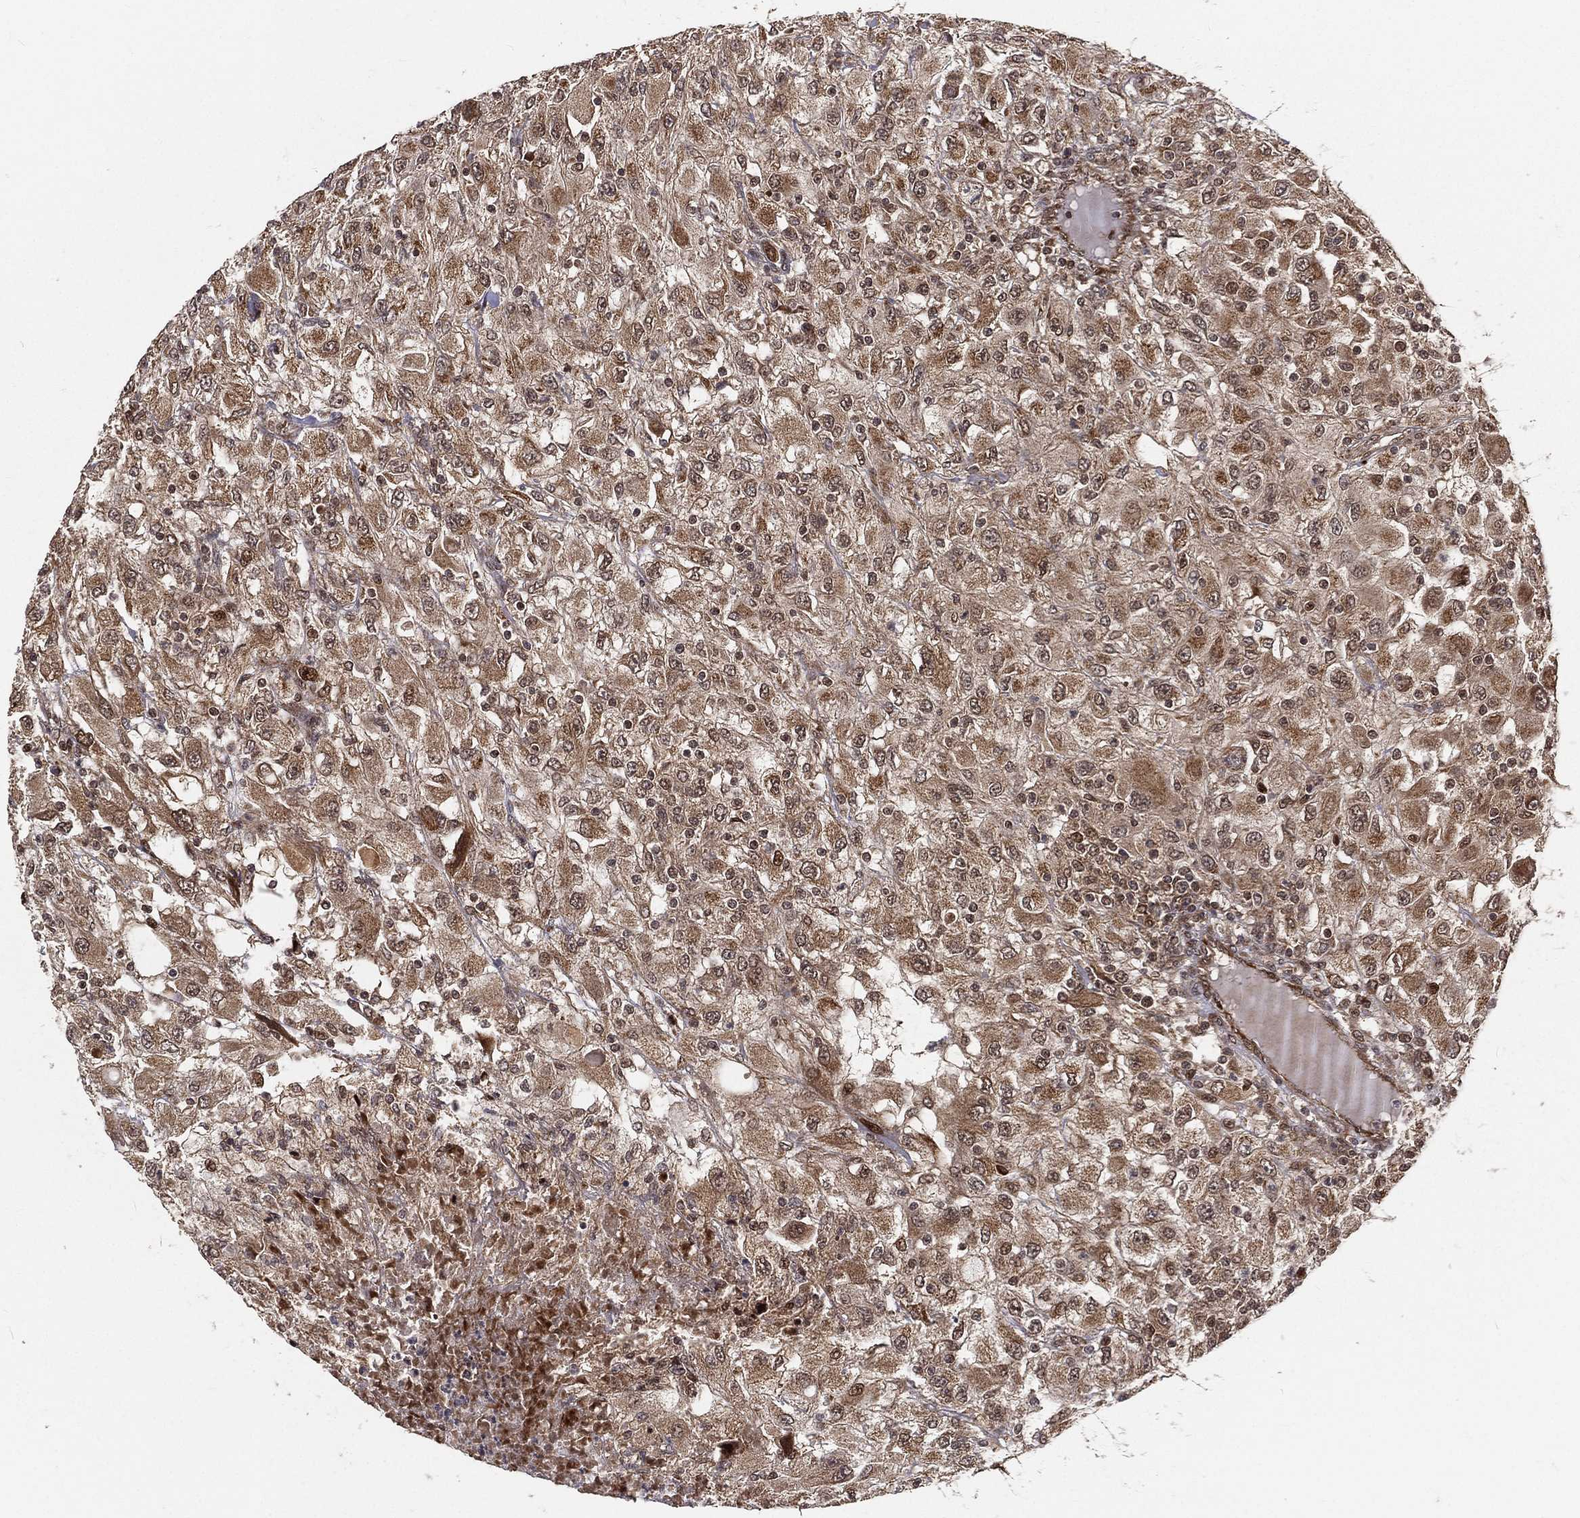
{"staining": {"intensity": "moderate", "quantity": "25%-75%", "location": "cytoplasmic/membranous"}, "tissue": "renal cancer", "cell_type": "Tumor cells", "image_type": "cancer", "snomed": [{"axis": "morphology", "description": "Adenocarcinoma, NOS"}, {"axis": "topography", "description": "Kidney"}], "caption": "Approximately 25%-75% of tumor cells in human adenocarcinoma (renal) reveal moderate cytoplasmic/membranous protein expression as visualized by brown immunohistochemical staining.", "gene": "MDM2", "patient": {"sex": "female", "age": 67}}